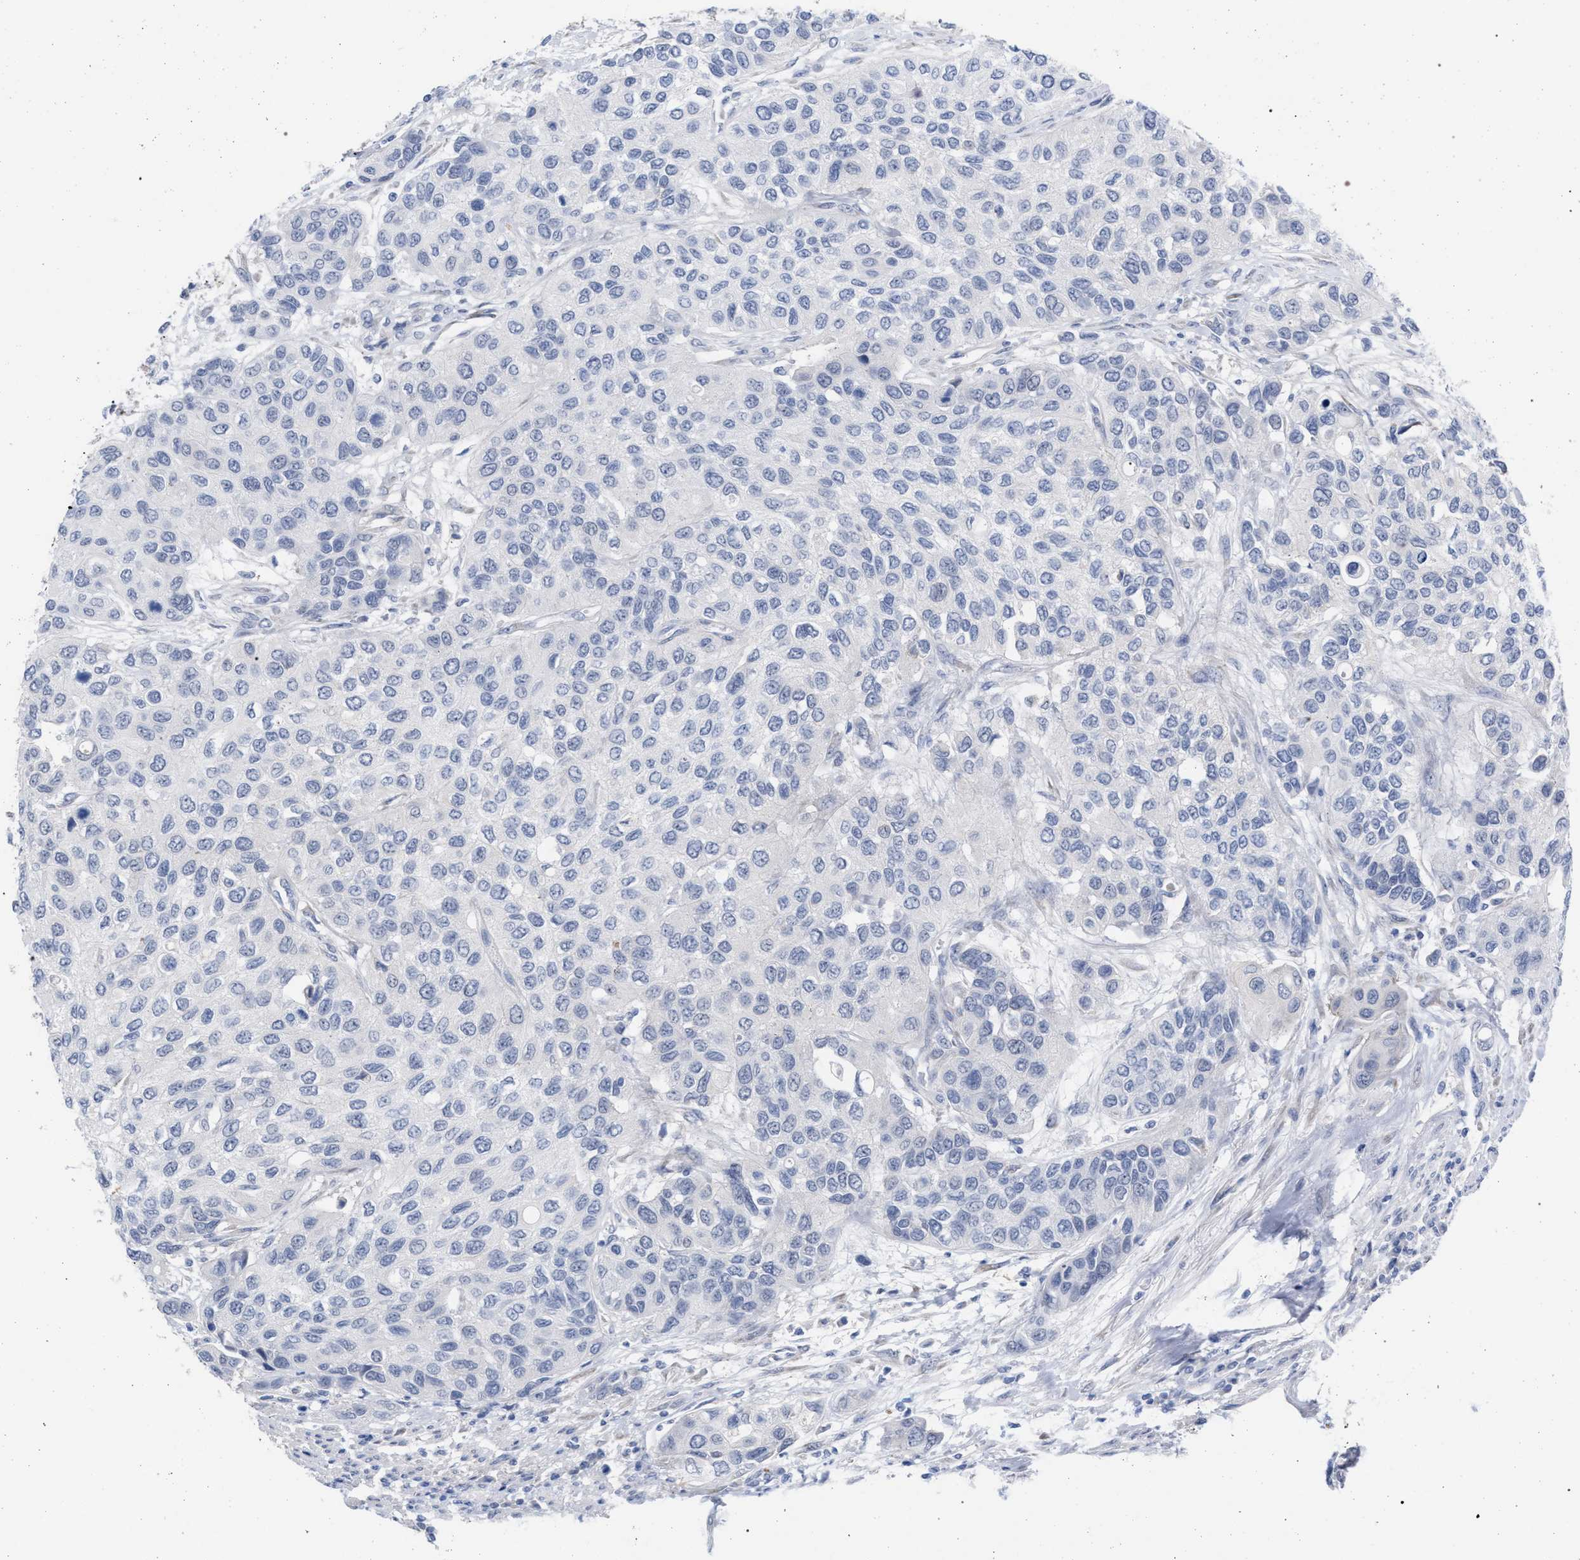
{"staining": {"intensity": "negative", "quantity": "none", "location": "none"}, "tissue": "urothelial cancer", "cell_type": "Tumor cells", "image_type": "cancer", "snomed": [{"axis": "morphology", "description": "Urothelial carcinoma, High grade"}, {"axis": "topography", "description": "Urinary bladder"}], "caption": "Human urothelial carcinoma (high-grade) stained for a protein using immunohistochemistry reveals no expression in tumor cells.", "gene": "FHOD3", "patient": {"sex": "female", "age": 56}}